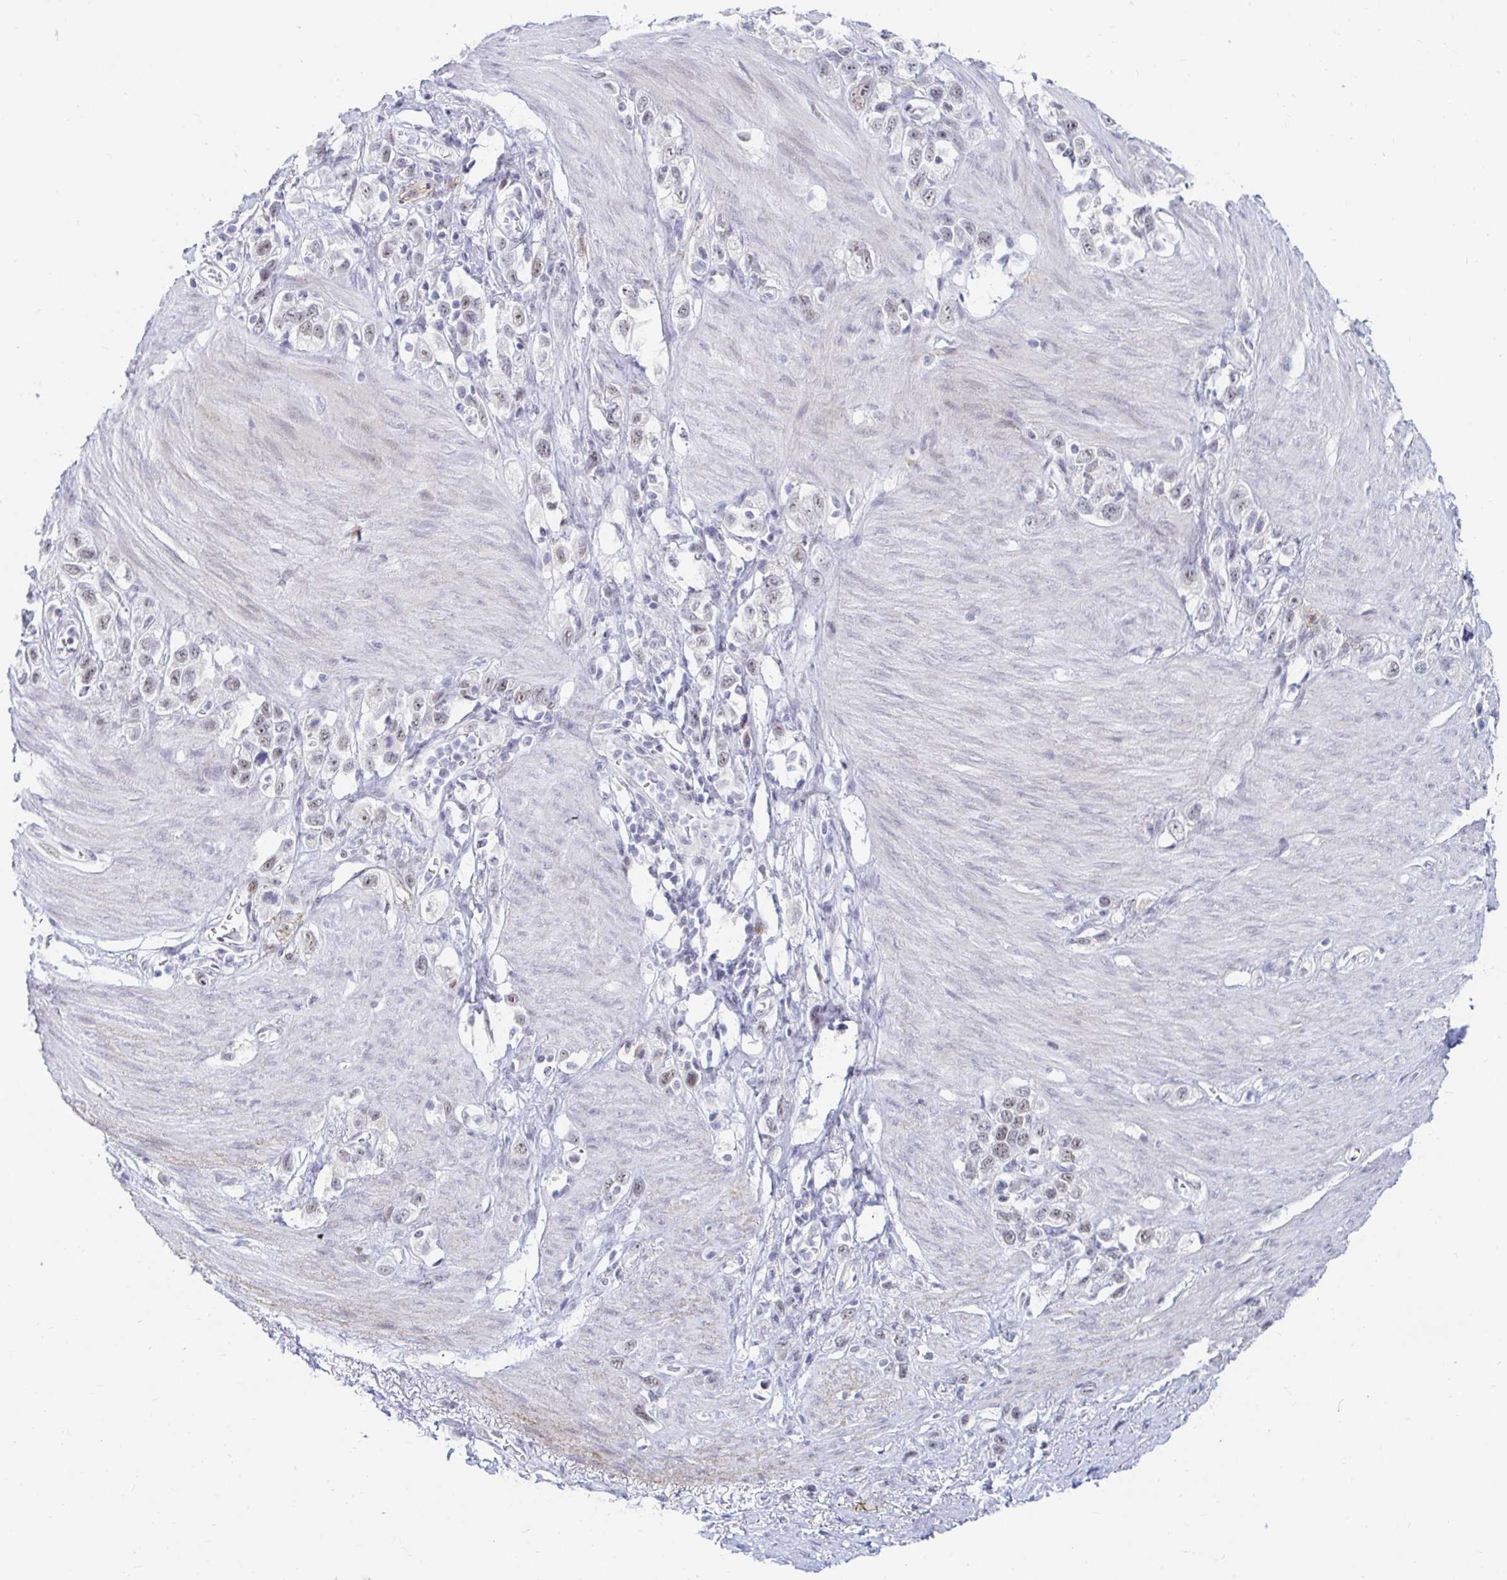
{"staining": {"intensity": "weak", "quantity": "25%-75%", "location": "nuclear"}, "tissue": "stomach cancer", "cell_type": "Tumor cells", "image_type": "cancer", "snomed": [{"axis": "morphology", "description": "Adenocarcinoma, NOS"}, {"axis": "topography", "description": "Stomach"}], "caption": "IHC image of human stomach cancer (adenocarcinoma) stained for a protein (brown), which demonstrates low levels of weak nuclear expression in about 25%-75% of tumor cells.", "gene": "COL28A1", "patient": {"sex": "female", "age": 65}}